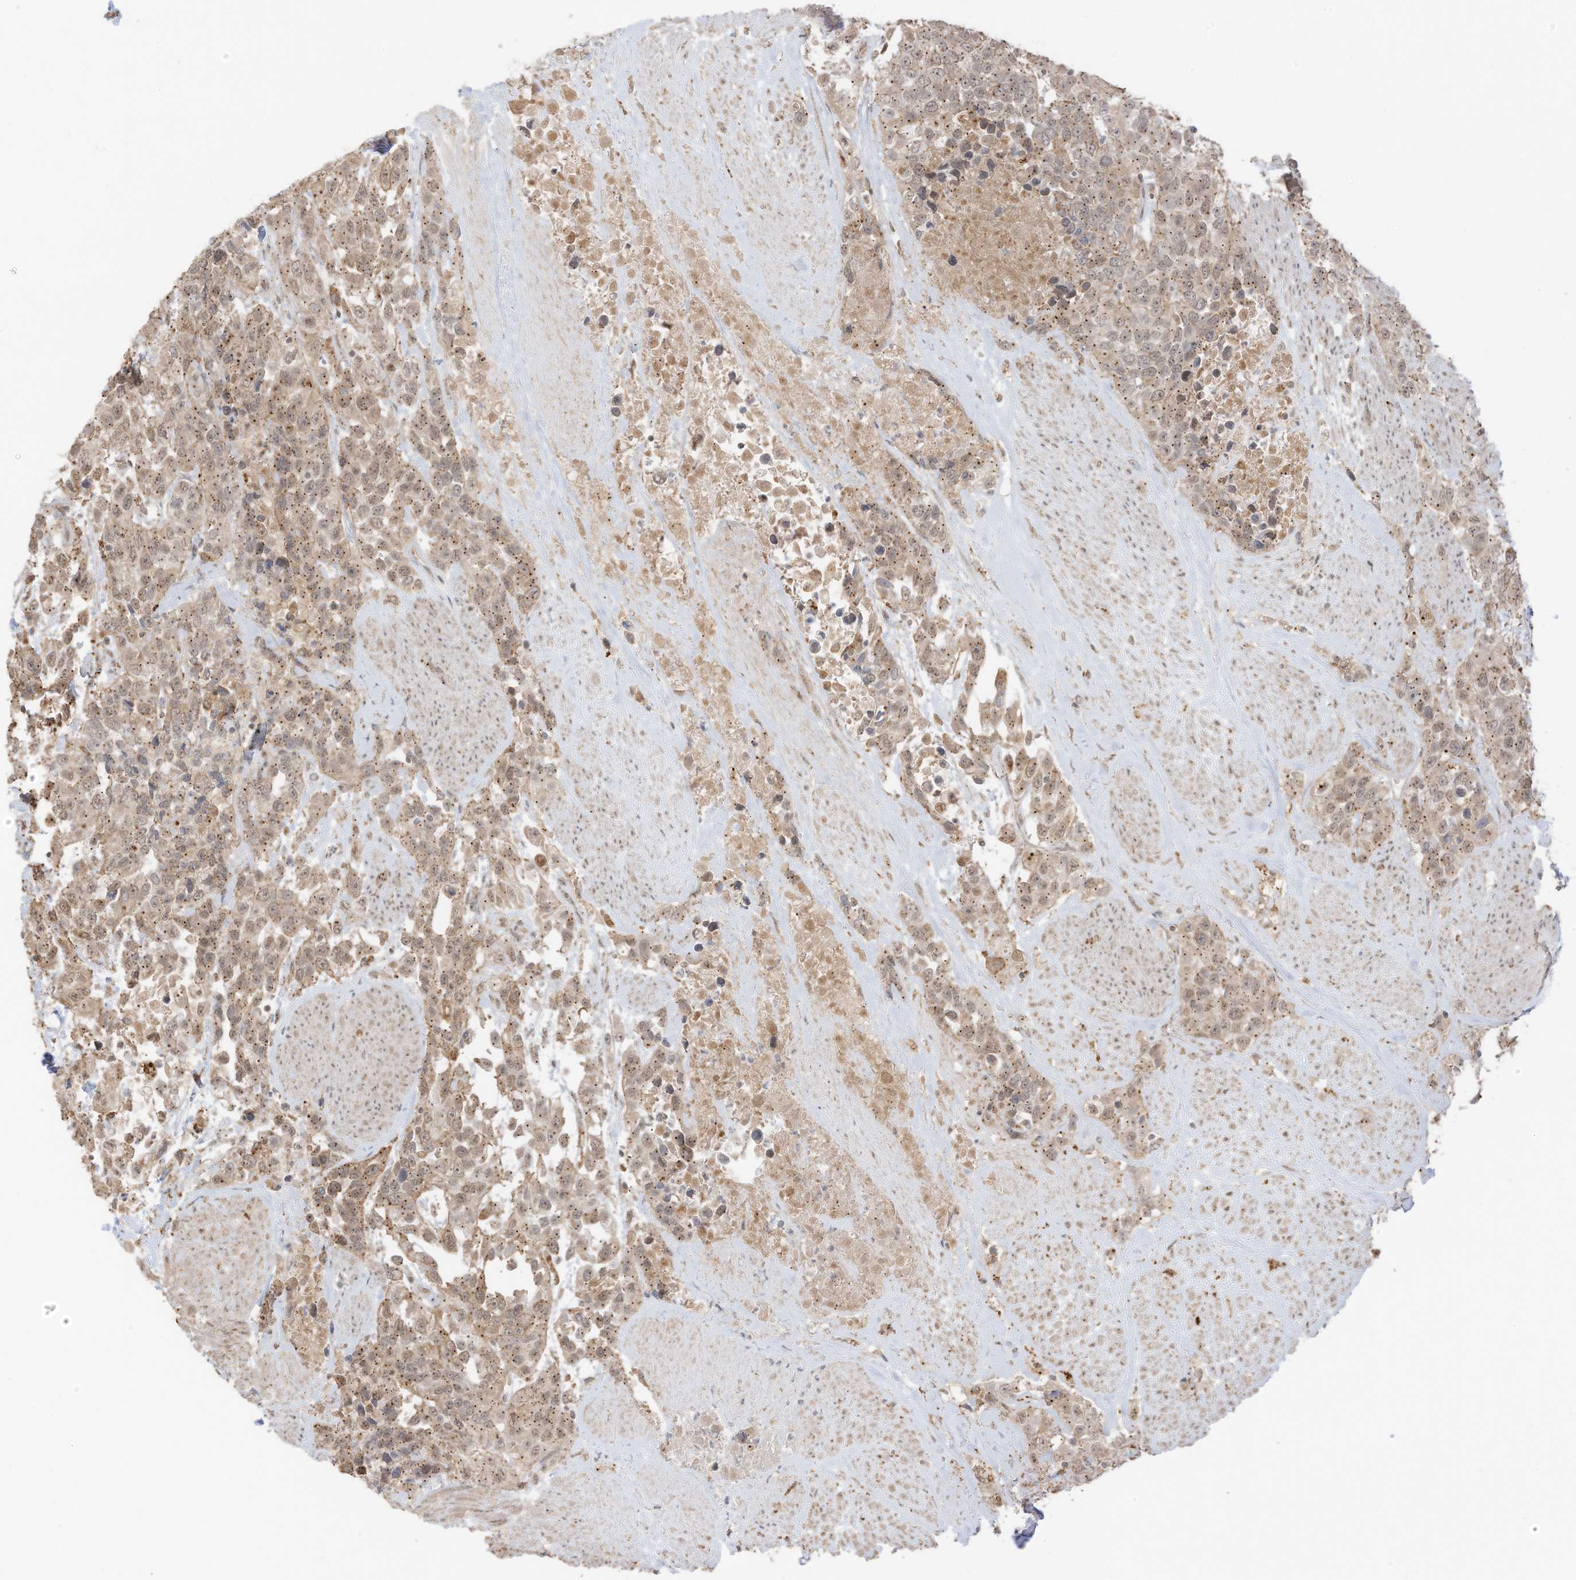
{"staining": {"intensity": "moderate", "quantity": "25%-75%", "location": "cytoplasmic/membranous"}, "tissue": "urothelial cancer", "cell_type": "Tumor cells", "image_type": "cancer", "snomed": [{"axis": "morphology", "description": "Urothelial carcinoma, High grade"}, {"axis": "topography", "description": "Urinary bladder"}], "caption": "There is medium levels of moderate cytoplasmic/membranous staining in tumor cells of urothelial cancer, as demonstrated by immunohistochemical staining (brown color).", "gene": "N4BP3", "patient": {"sex": "female", "age": 80}}